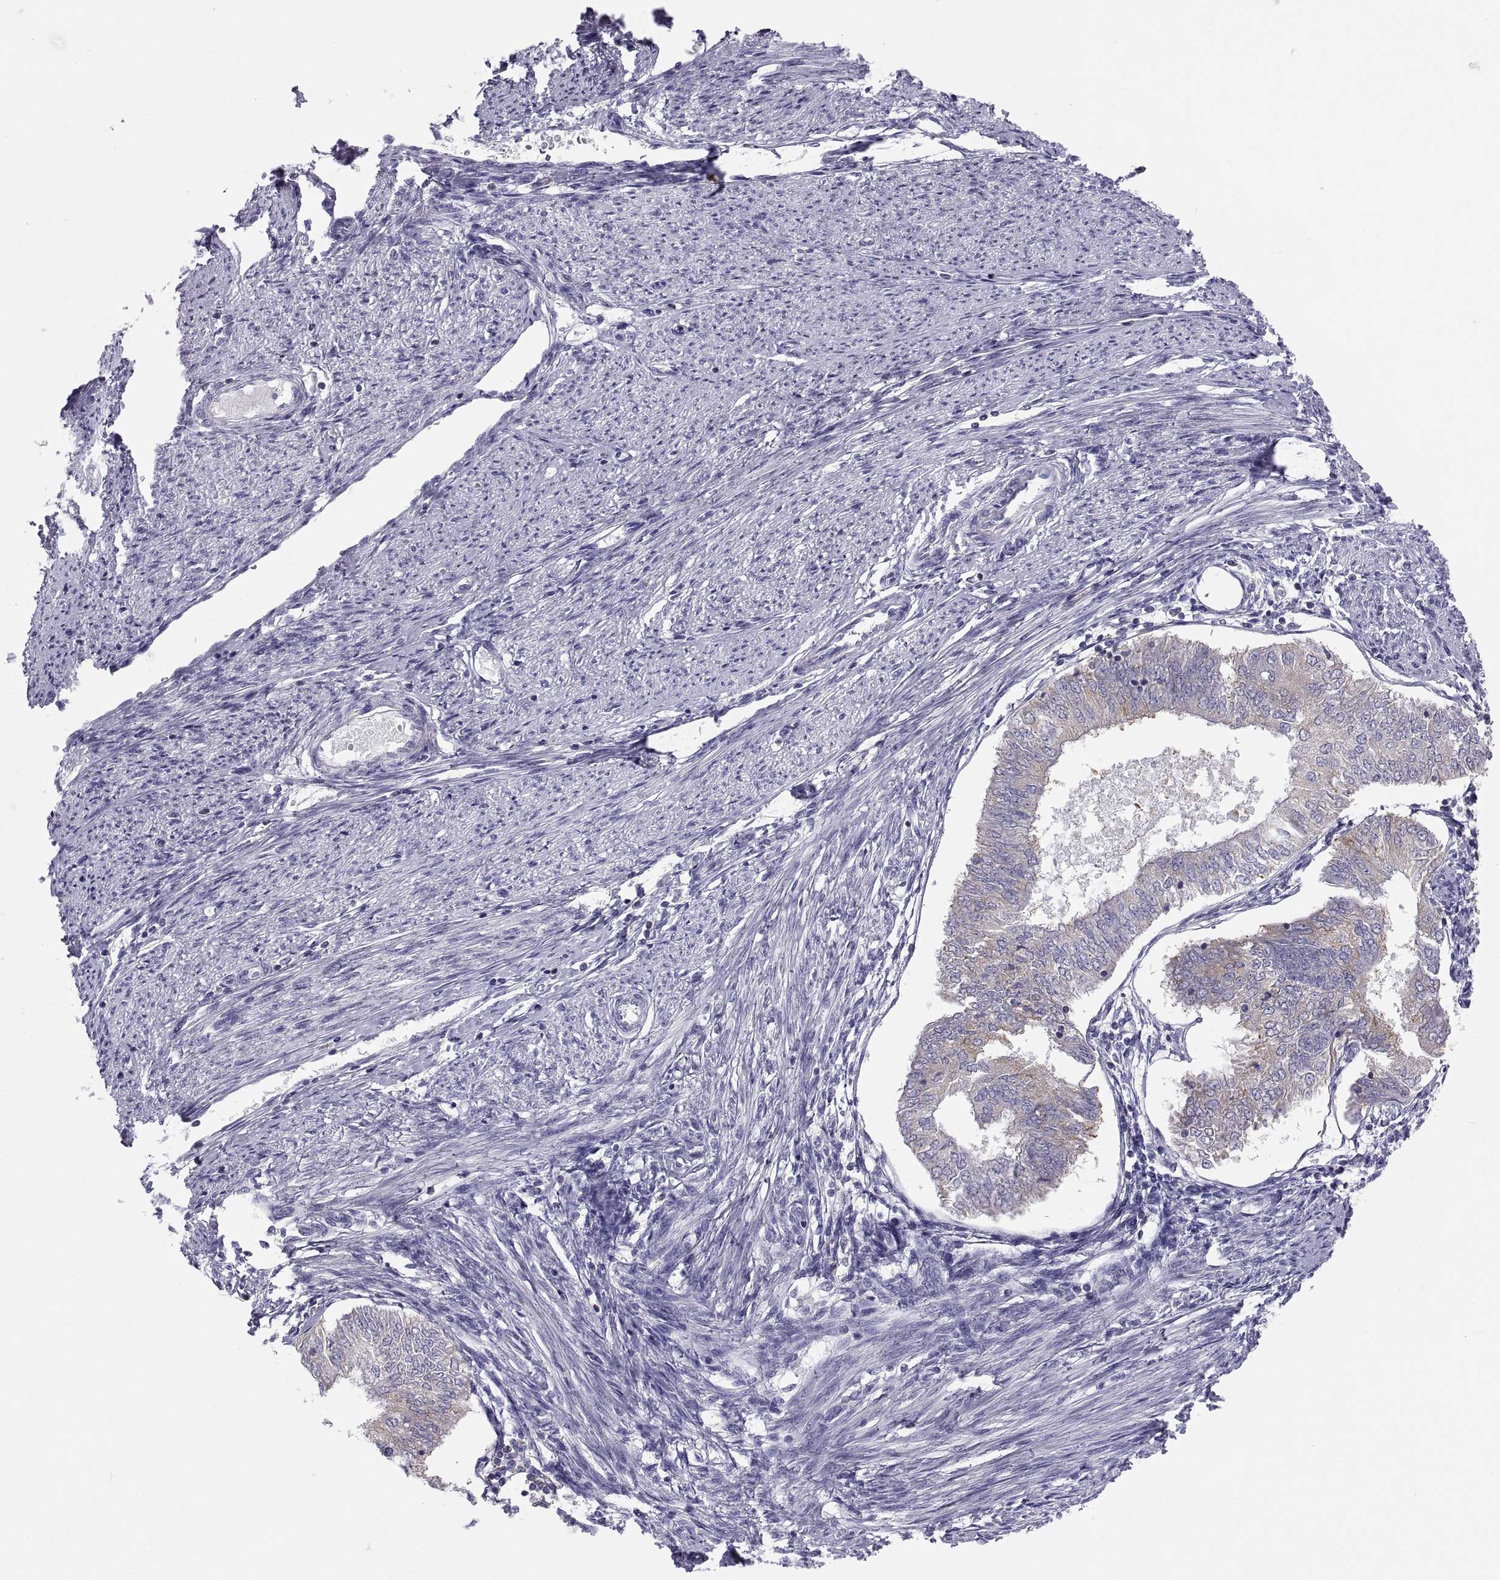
{"staining": {"intensity": "weak", "quantity": "25%-75%", "location": "cytoplasmic/membranous"}, "tissue": "endometrial cancer", "cell_type": "Tumor cells", "image_type": "cancer", "snomed": [{"axis": "morphology", "description": "Adenocarcinoma, NOS"}, {"axis": "topography", "description": "Endometrium"}], "caption": "Immunohistochemical staining of endometrial adenocarcinoma demonstrates low levels of weak cytoplasmic/membranous protein expression in about 25%-75% of tumor cells. Nuclei are stained in blue.", "gene": "ERO1A", "patient": {"sex": "female", "age": 58}}